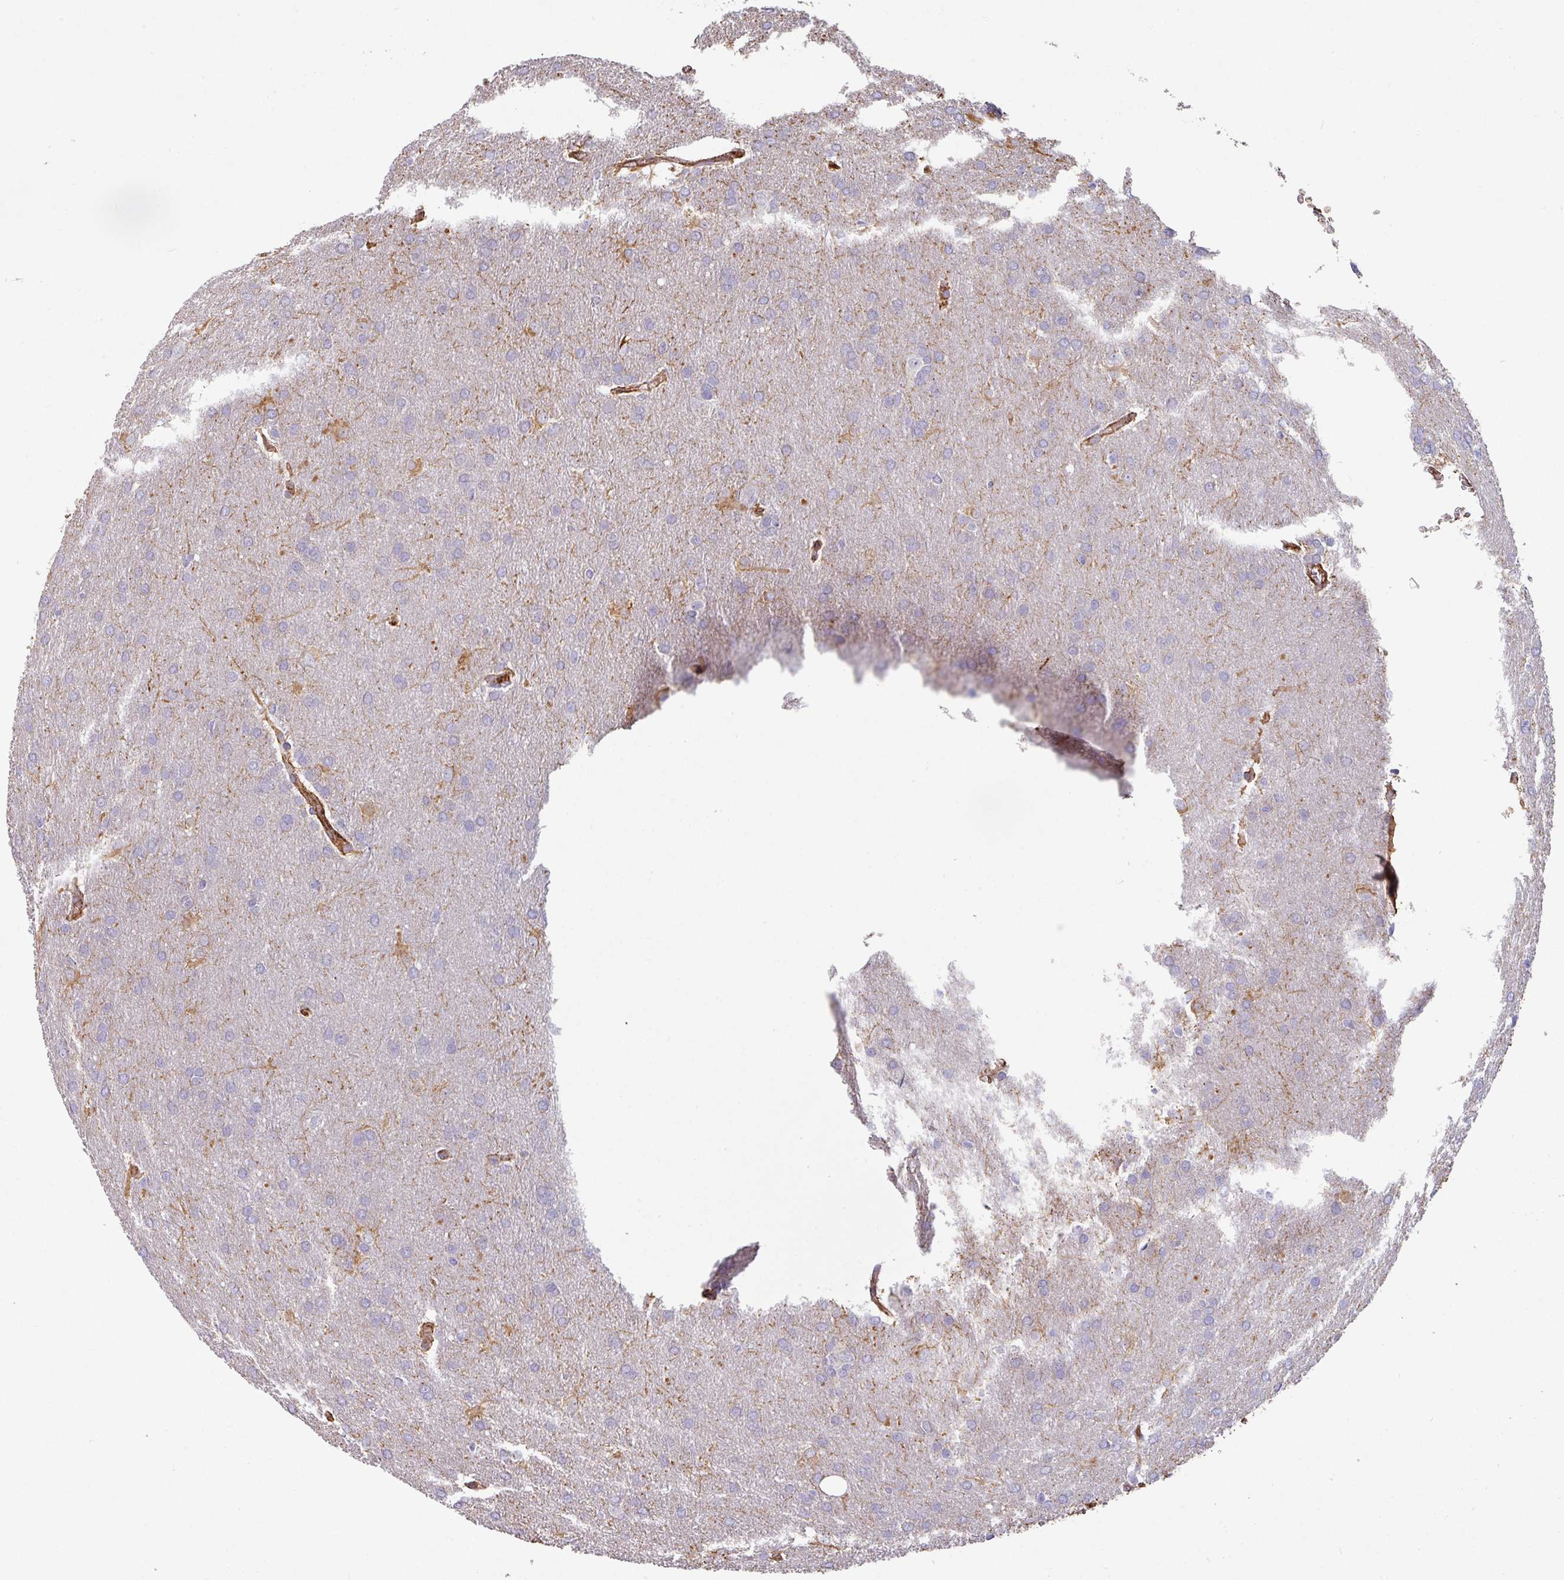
{"staining": {"intensity": "negative", "quantity": "none", "location": "none"}, "tissue": "glioma", "cell_type": "Tumor cells", "image_type": "cancer", "snomed": [{"axis": "morphology", "description": "Glioma, malignant, Low grade"}, {"axis": "topography", "description": "Brain"}], "caption": "Tumor cells show no significant staining in malignant glioma (low-grade).", "gene": "ZNF280C", "patient": {"sex": "female", "age": 32}}